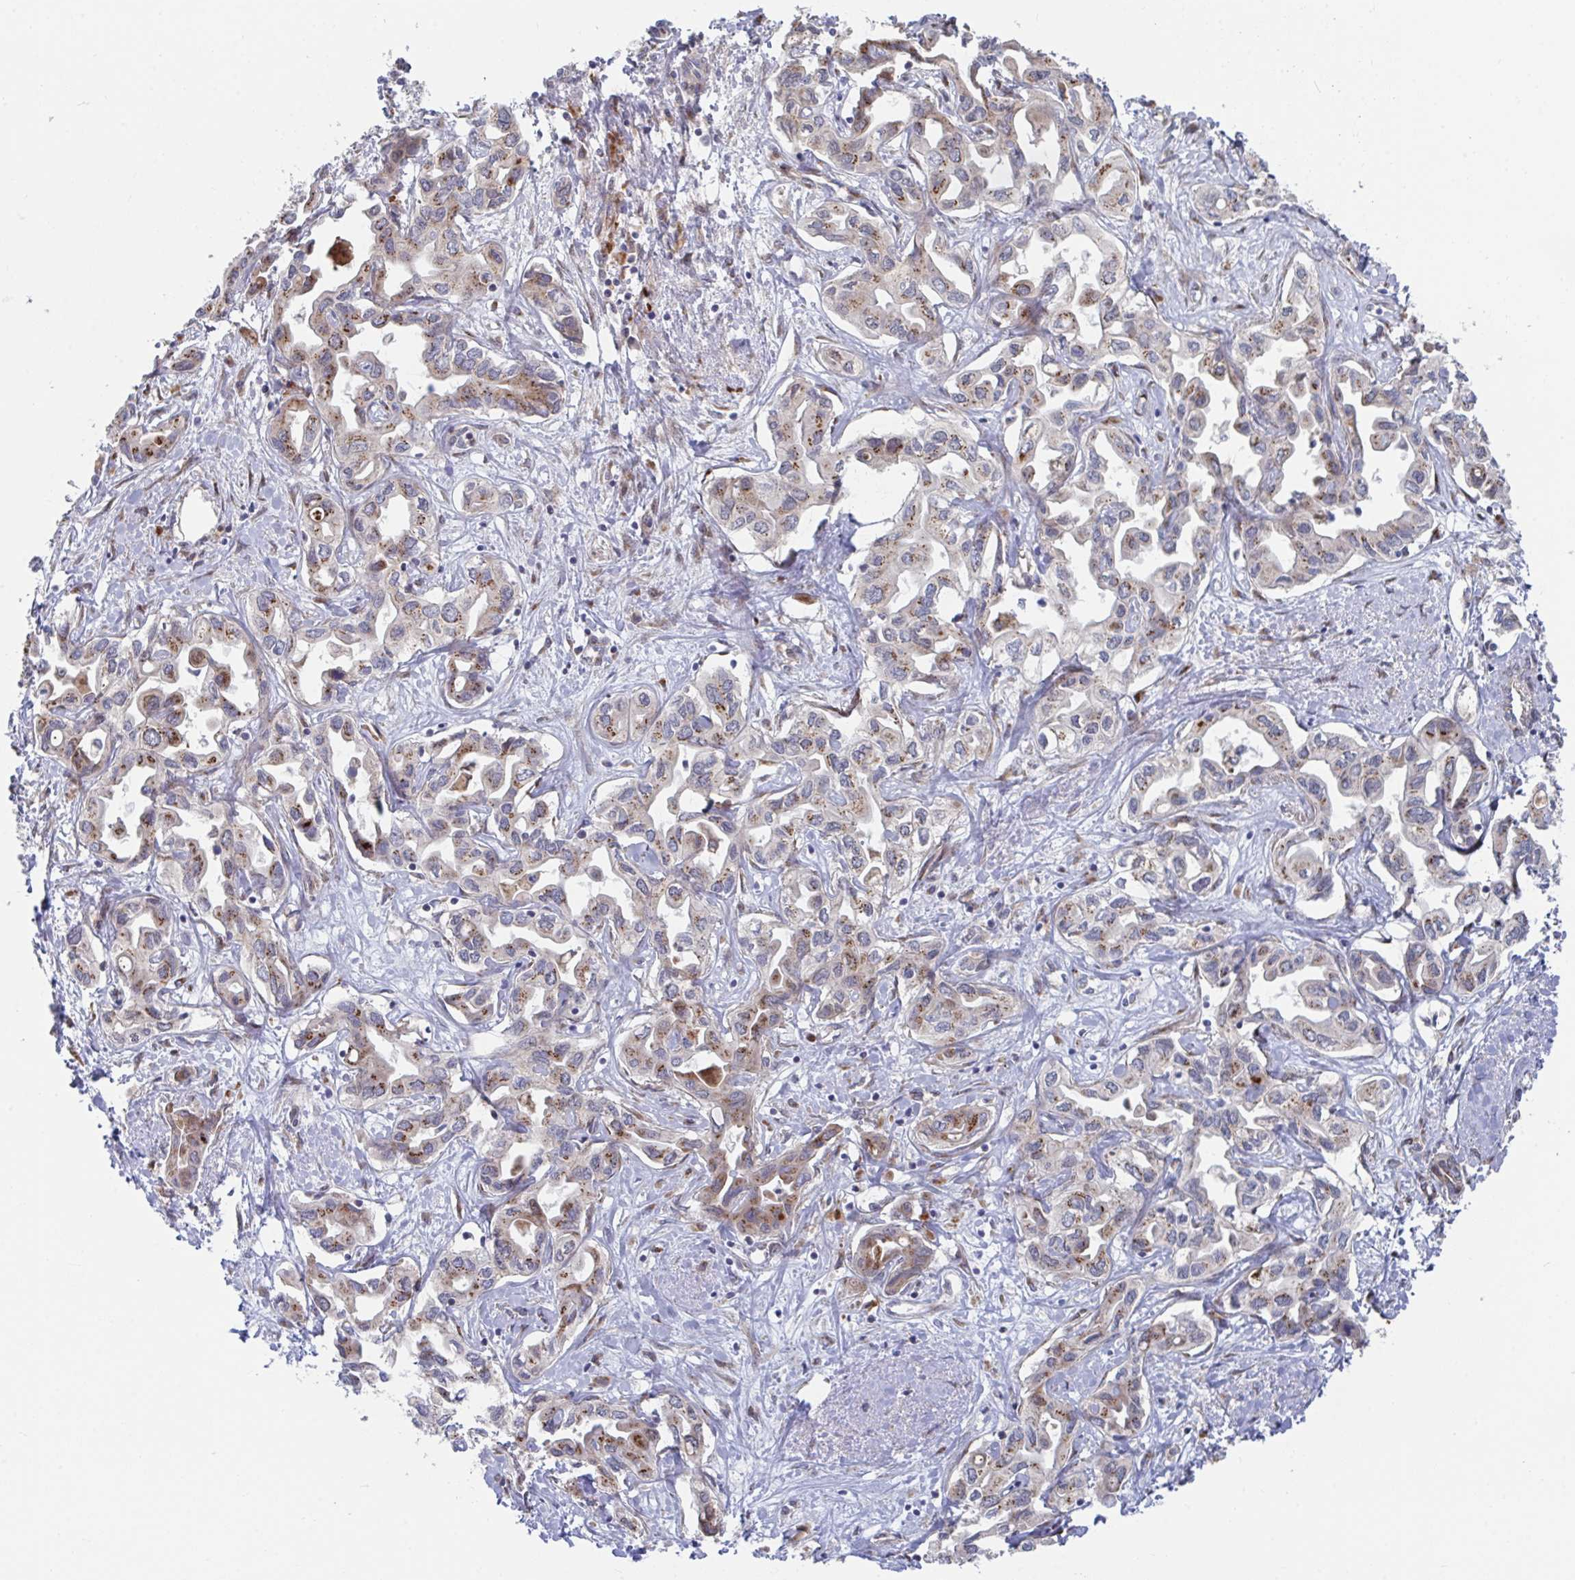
{"staining": {"intensity": "moderate", "quantity": "25%-75%", "location": "cytoplasmic/membranous"}, "tissue": "liver cancer", "cell_type": "Tumor cells", "image_type": "cancer", "snomed": [{"axis": "morphology", "description": "Cholangiocarcinoma"}, {"axis": "topography", "description": "Liver"}], "caption": "Moderate cytoplasmic/membranous protein expression is seen in approximately 25%-75% of tumor cells in liver cancer (cholangiocarcinoma).", "gene": "FJX1", "patient": {"sex": "female", "age": 64}}